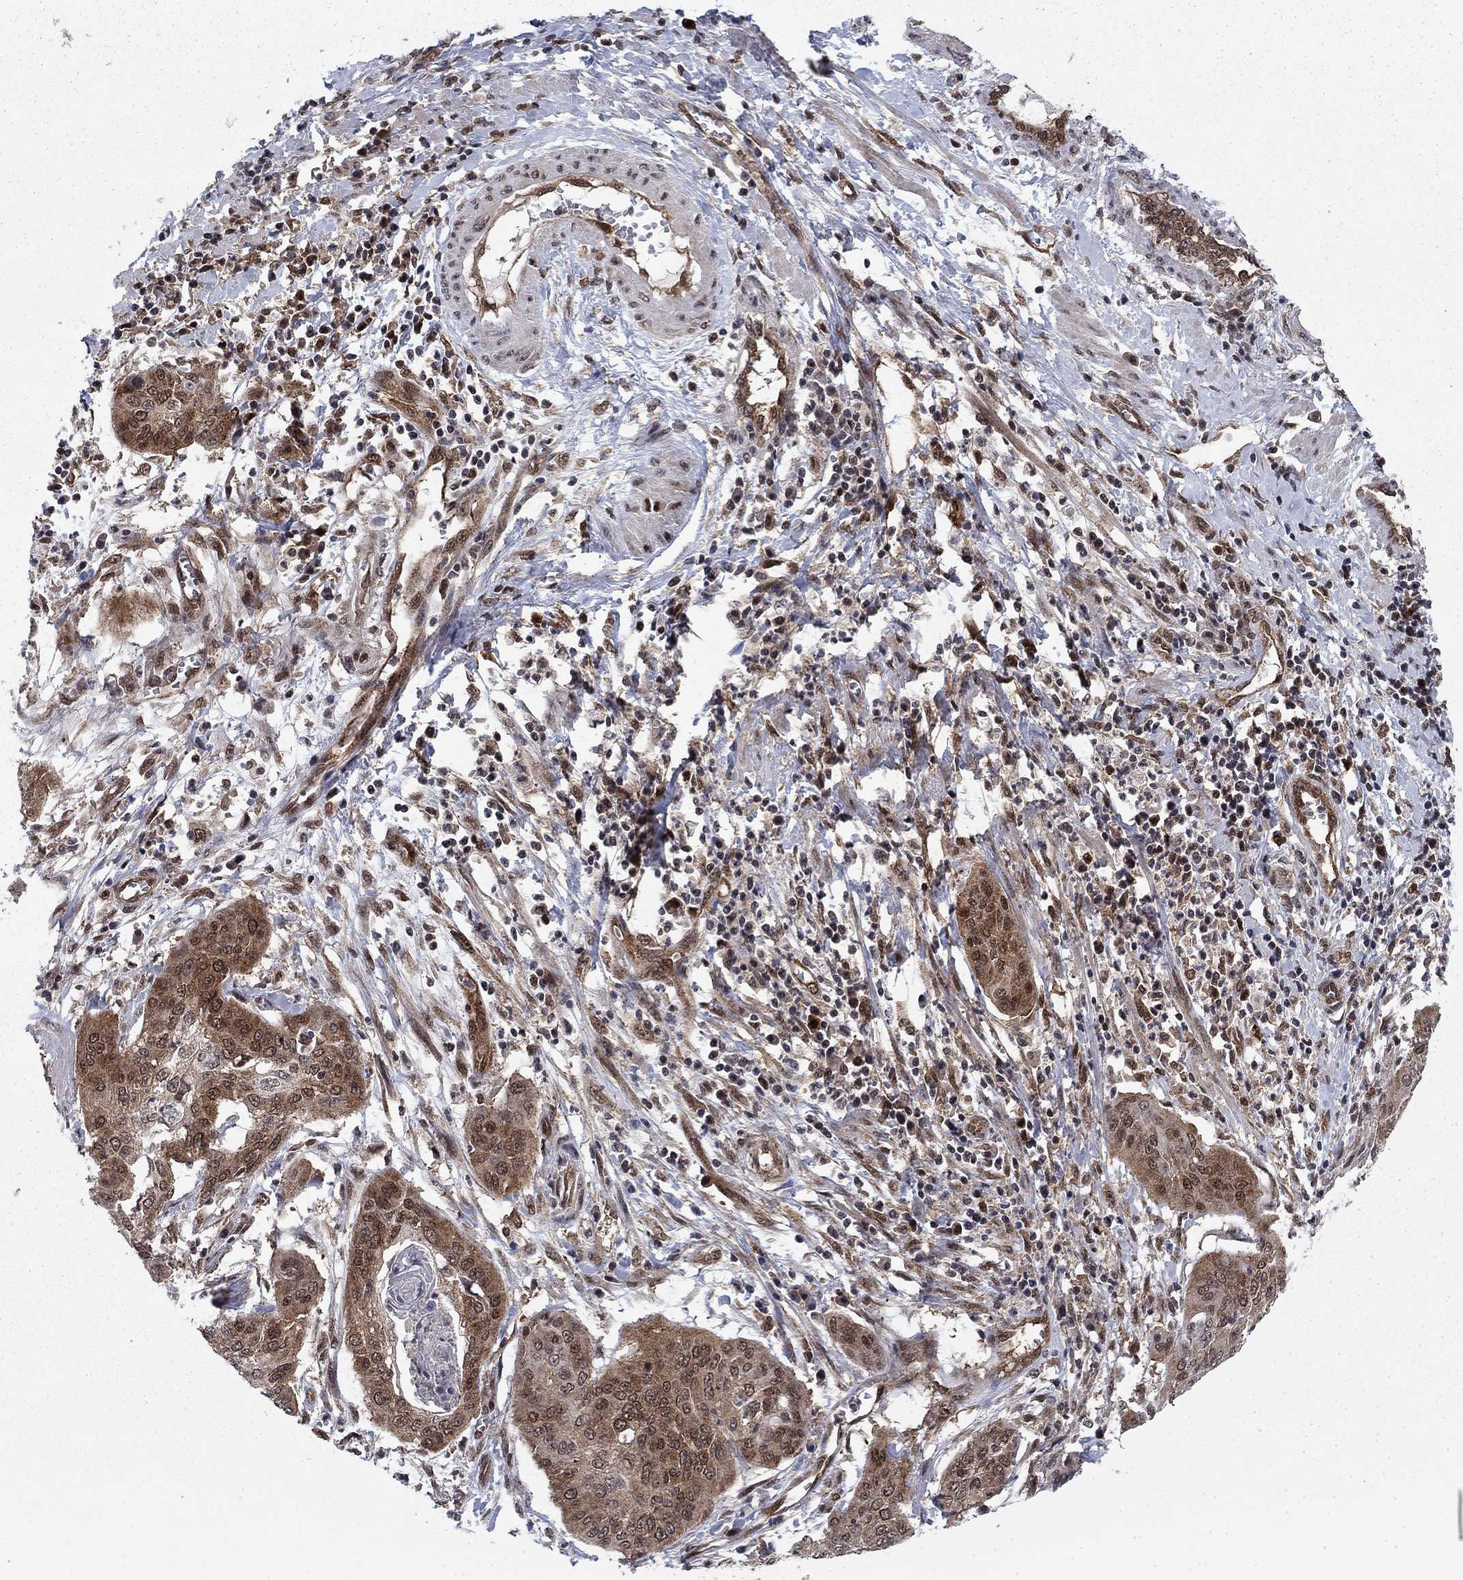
{"staining": {"intensity": "moderate", "quantity": ">75%", "location": "cytoplasmic/membranous,nuclear"}, "tissue": "cervical cancer", "cell_type": "Tumor cells", "image_type": "cancer", "snomed": [{"axis": "morphology", "description": "Squamous cell carcinoma, NOS"}, {"axis": "topography", "description": "Cervix"}], "caption": "Tumor cells exhibit medium levels of moderate cytoplasmic/membranous and nuclear staining in about >75% of cells in cervical squamous cell carcinoma. (brown staining indicates protein expression, while blue staining denotes nuclei).", "gene": "DNAJA1", "patient": {"sex": "female", "age": 39}}